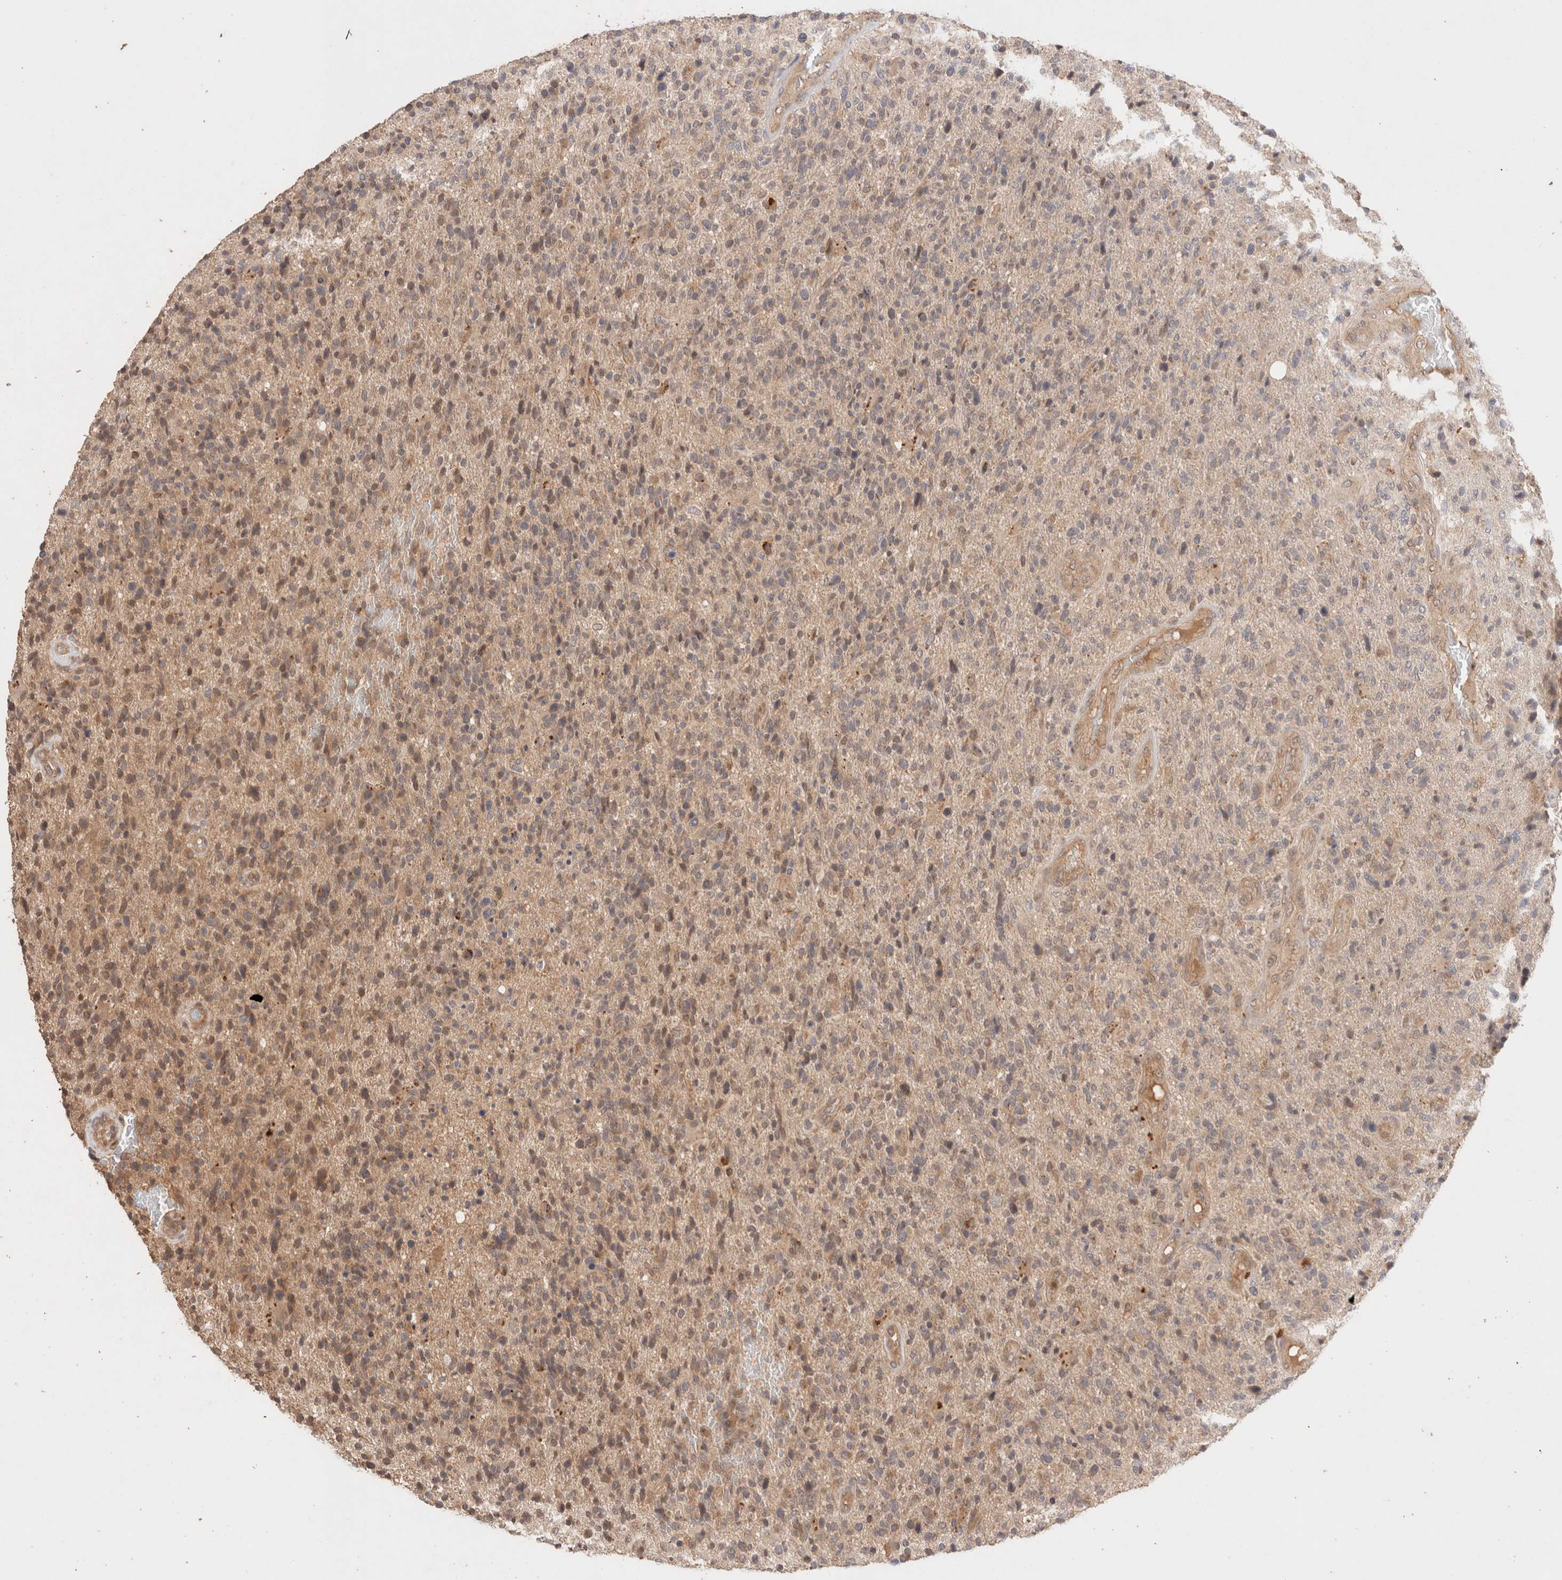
{"staining": {"intensity": "weak", "quantity": ">75%", "location": "cytoplasmic/membranous"}, "tissue": "glioma", "cell_type": "Tumor cells", "image_type": "cancer", "snomed": [{"axis": "morphology", "description": "Glioma, malignant, High grade"}, {"axis": "topography", "description": "Brain"}], "caption": "Malignant glioma (high-grade) stained with a protein marker demonstrates weak staining in tumor cells.", "gene": "CARNMT1", "patient": {"sex": "male", "age": 72}}